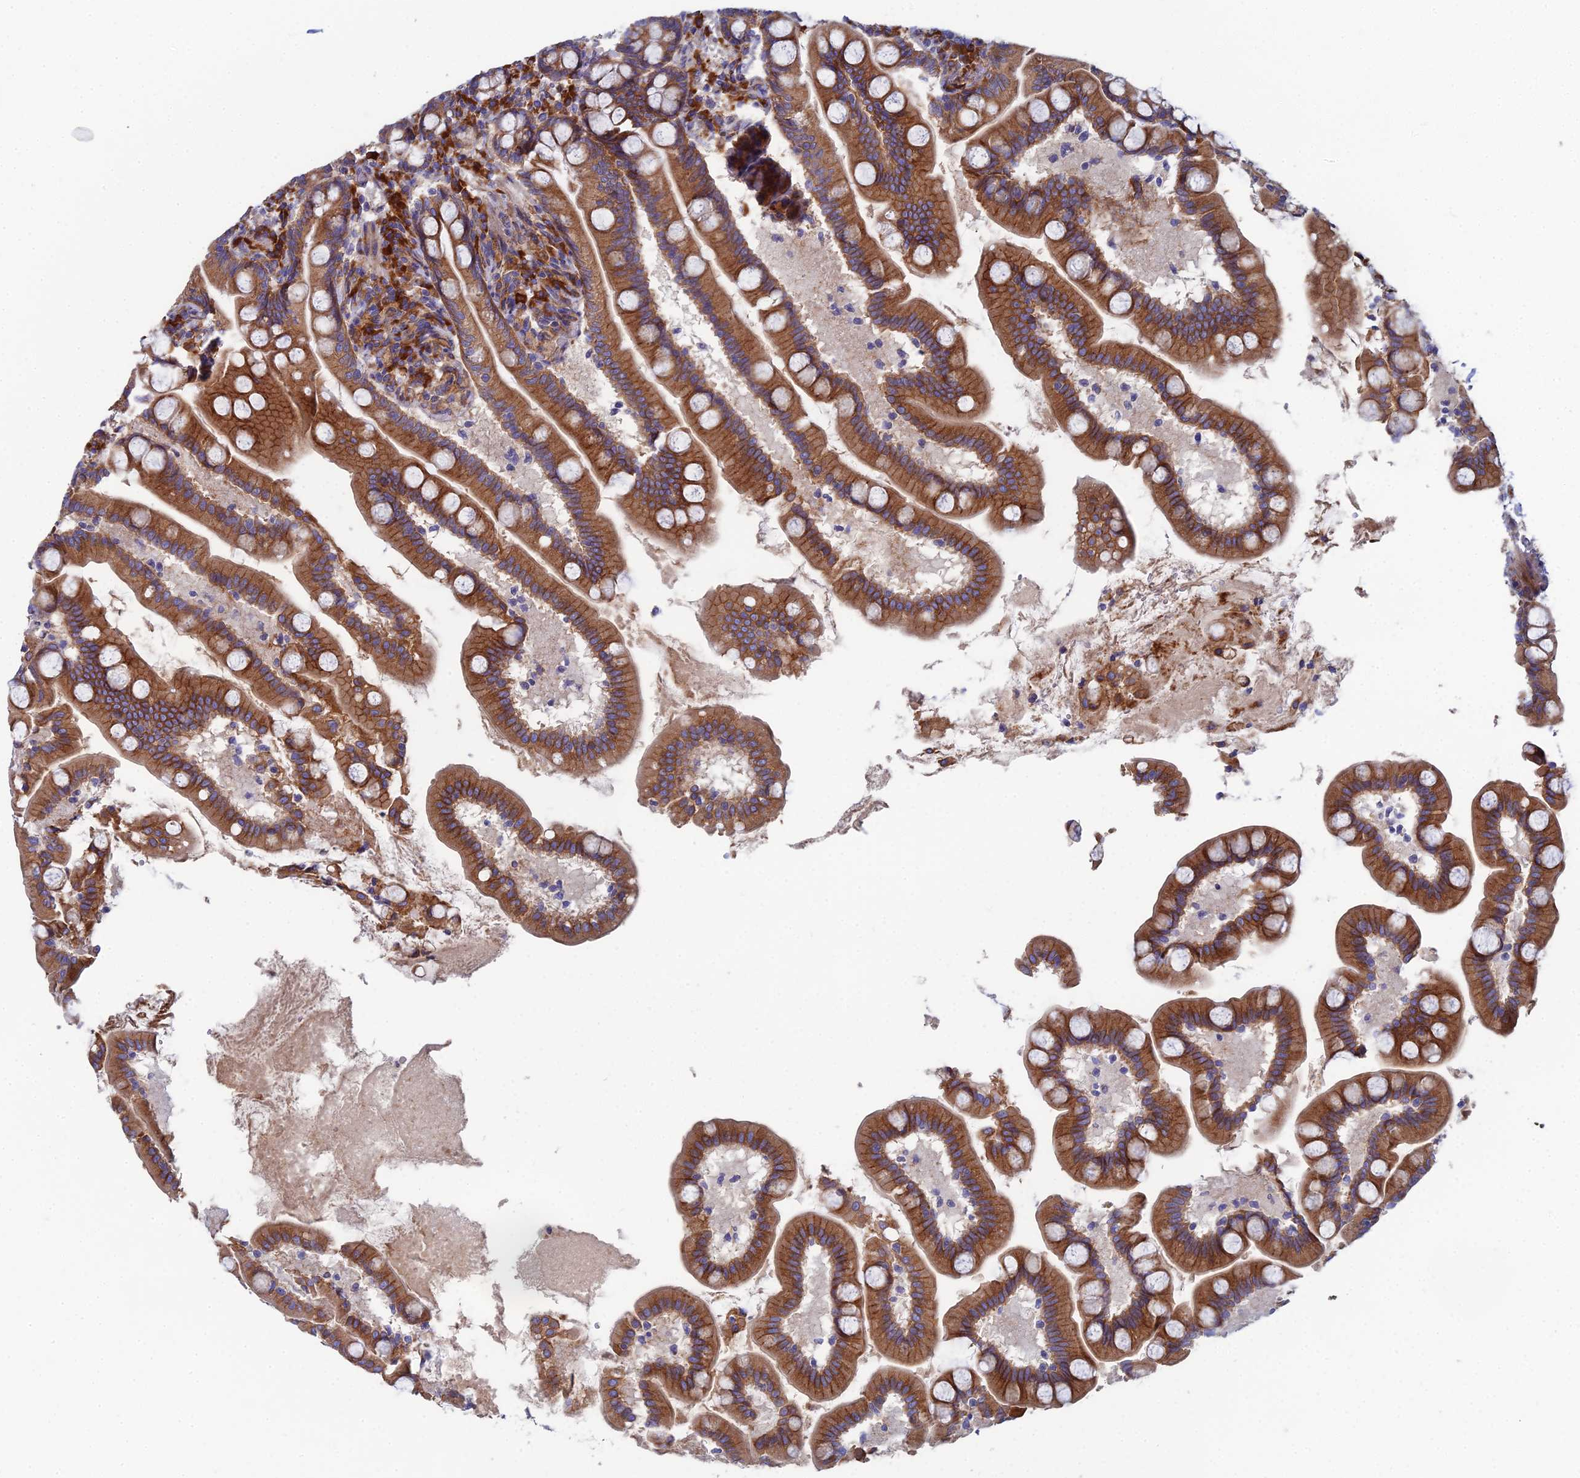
{"staining": {"intensity": "moderate", "quantity": ">75%", "location": "cytoplasmic/membranous"}, "tissue": "small intestine", "cell_type": "Glandular cells", "image_type": "normal", "snomed": [{"axis": "morphology", "description": "Normal tissue, NOS"}, {"axis": "topography", "description": "Small intestine"}], "caption": "IHC image of benign small intestine stained for a protein (brown), which demonstrates medium levels of moderate cytoplasmic/membranous staining in about >75% of glandular cells.", "gene": "CLCN3", "patient": {"sex": "female", "age": 64}}